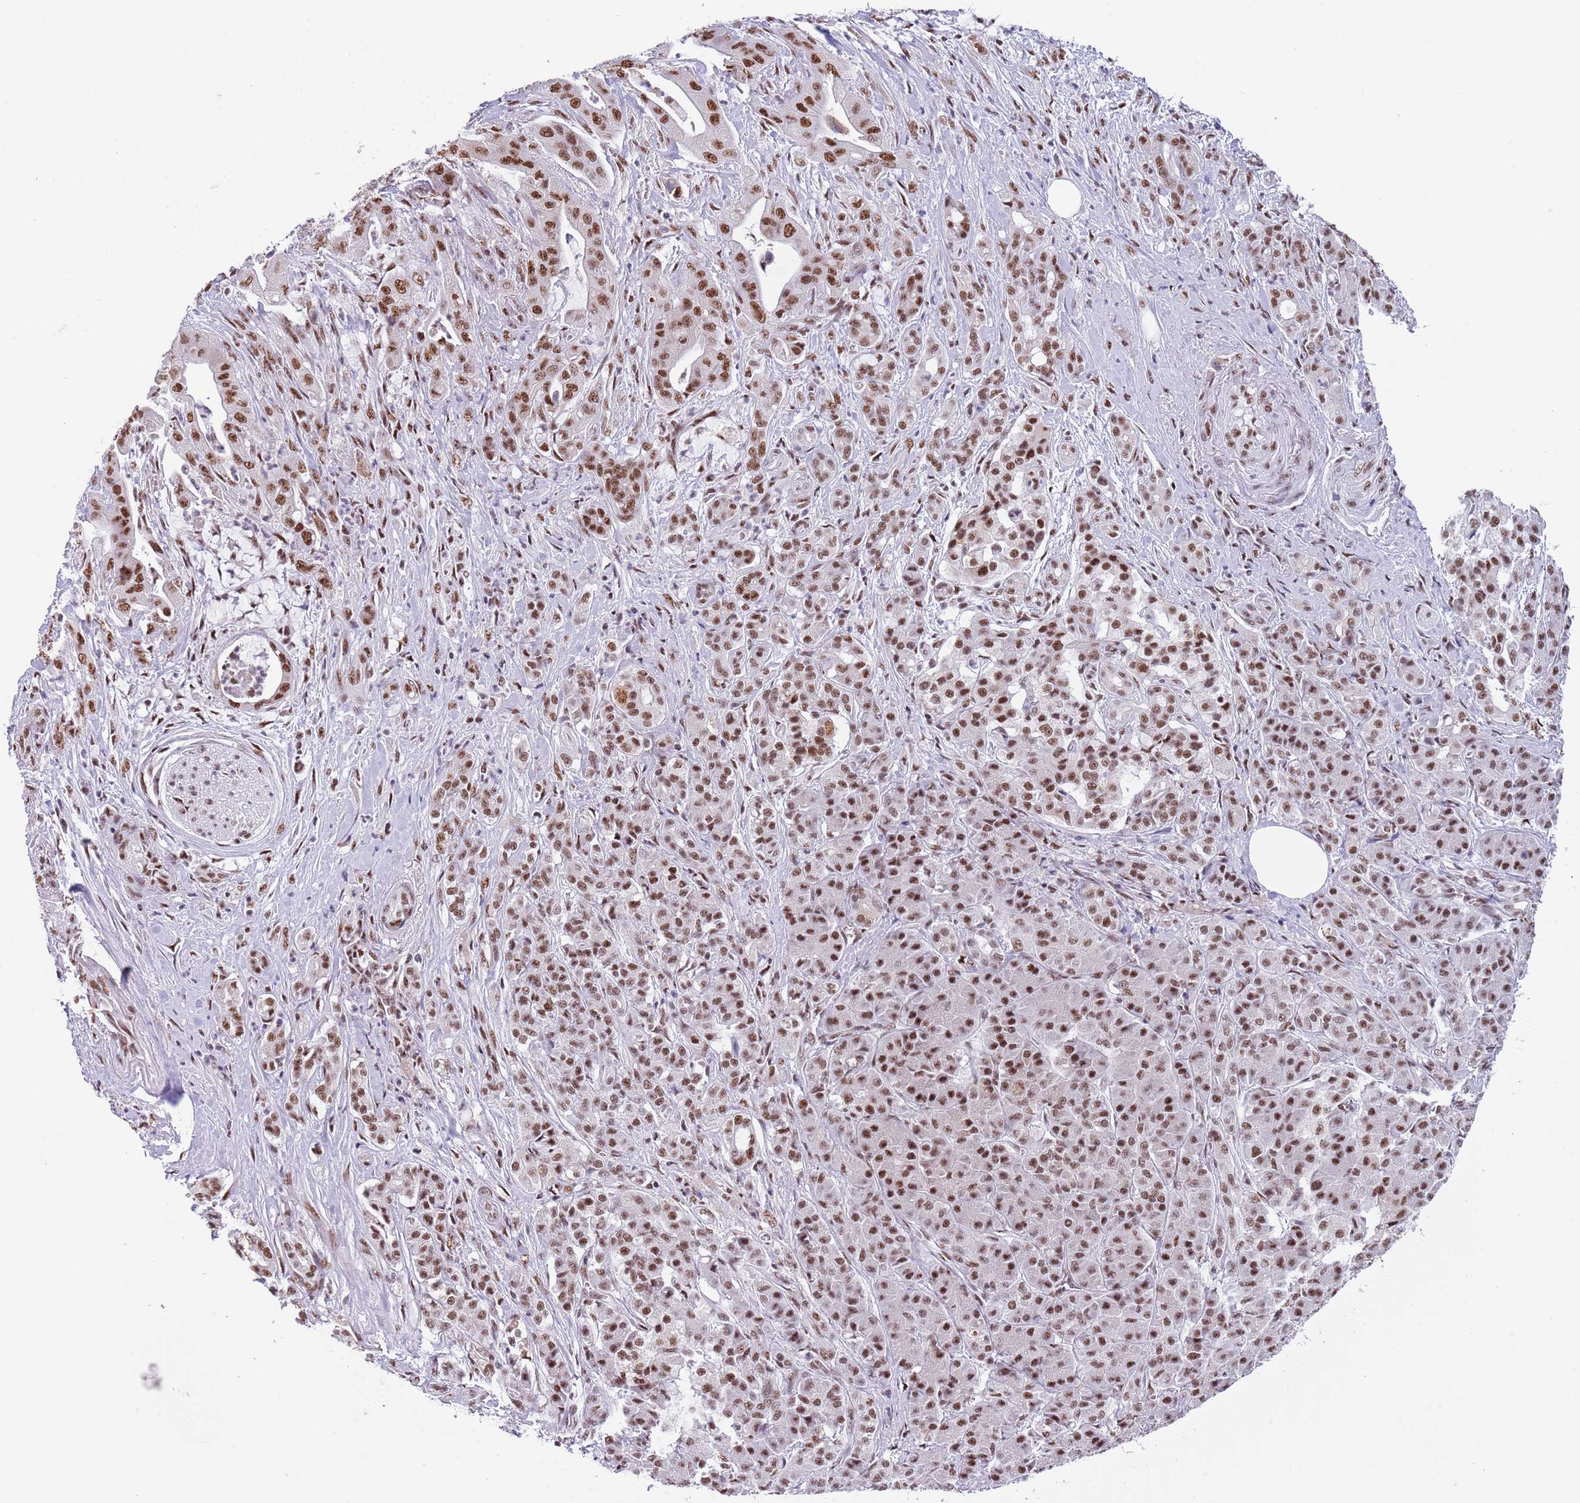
{"staining": {"intensity": "moderate", "quantity": ">75%", "location": "nuclear"}, "tissue": "pancreatic cancer", "cell_type": "Tumor cells", "image_type": "cancer", "snomed": [{"axis": "morphology", "description": "Adenocarcinoma, NOS"}, {"axis": "topography", "description": "Pancreas"}], "caption": "An image of human pancreatic cancer (adenocarcinoma) stained for a protein exhibits moderate nuclear brown staining in tumor cells.", "gene": "SF3A2", "patient": {"sex": "male", "age": 57}}